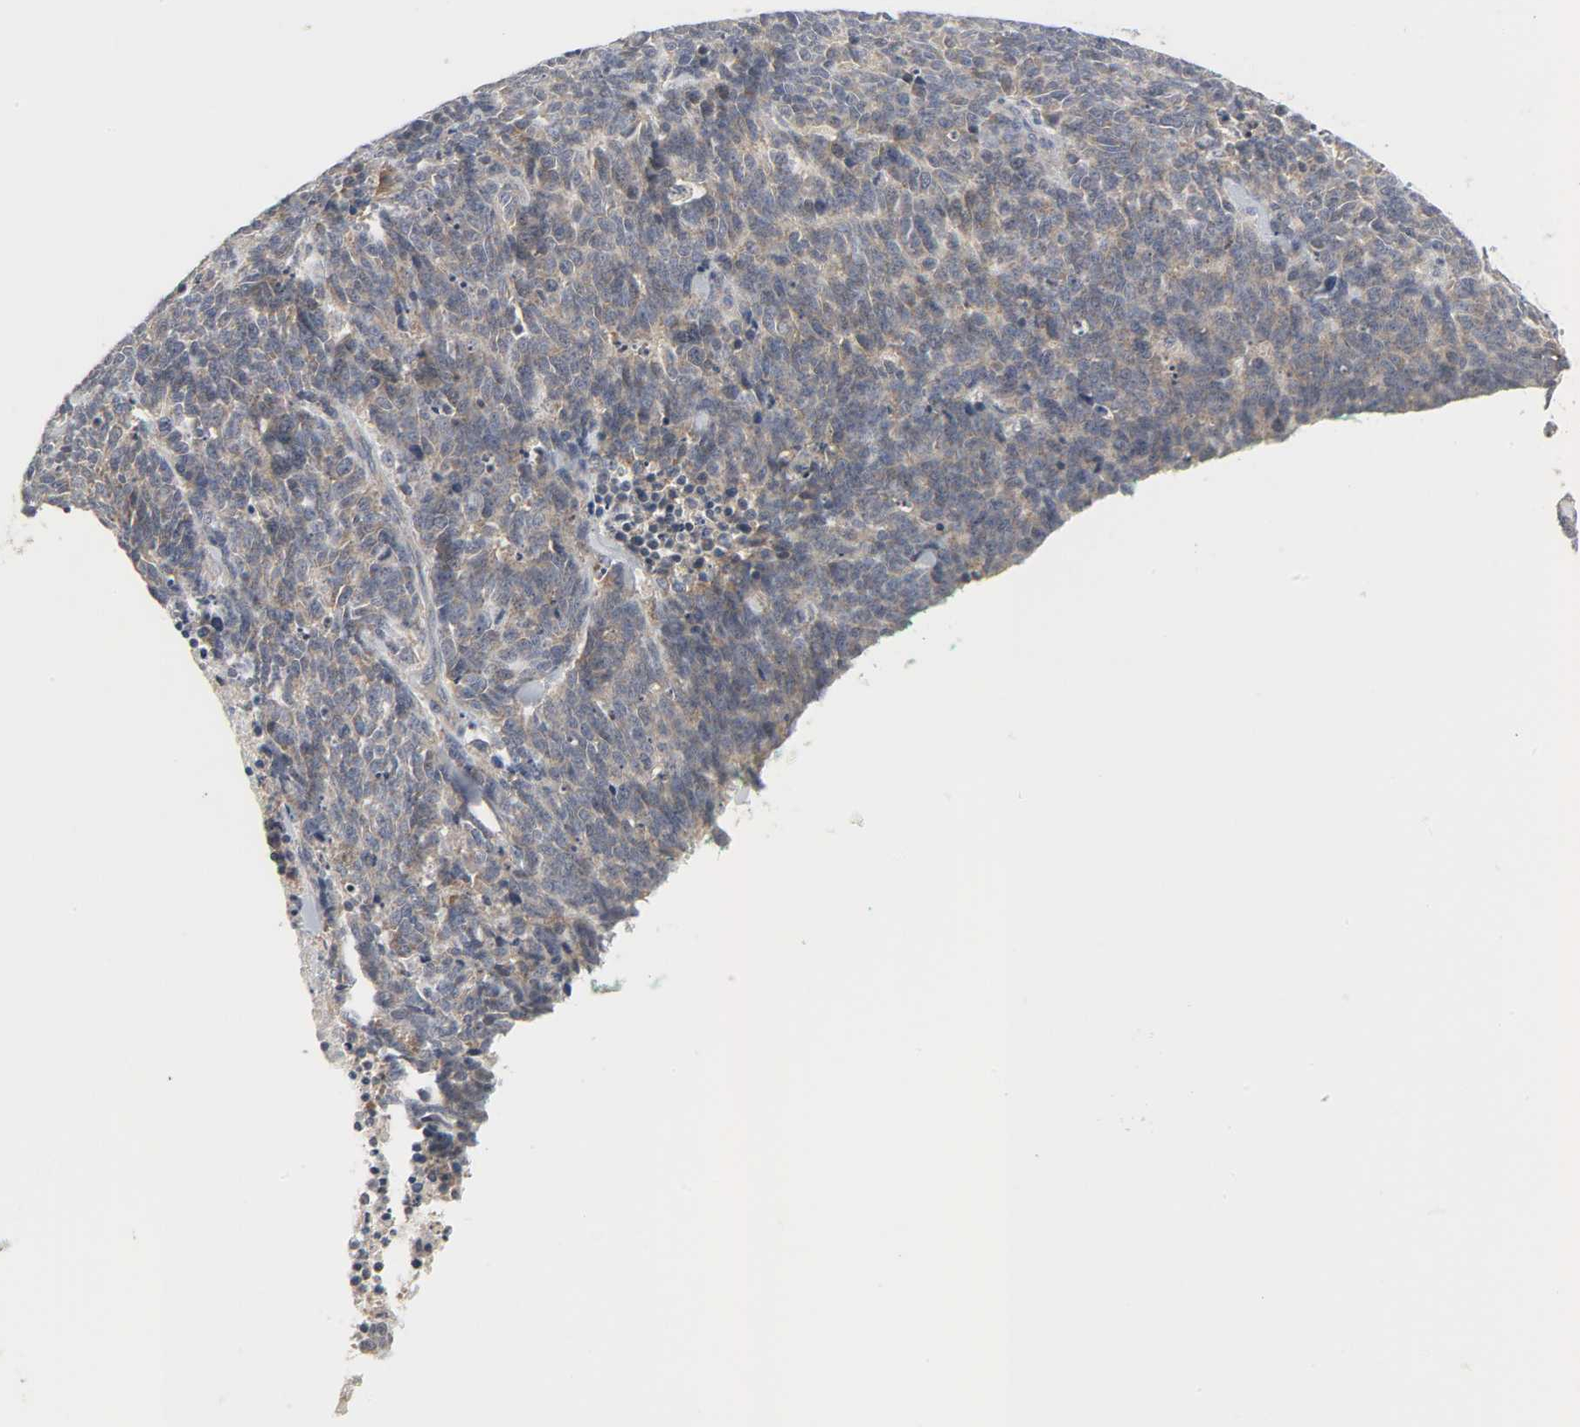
{"staining": {"intensity": "moderate", "quantity": ">75%", "location": "cytoplasmic/membranous"}, "tissue": "lung cancer", "cell_type": "Tumor cells", "image_type": "cancer", "snomed": [{"axis": "morphology", "description": "Neoplasm, malignant, NOS"}, {"axis": "topography", "description": "Lung"}], "caption": "High-magnification brightfield microscopy of malignant neoplasm (lung) stained with DAB (brown) and counterstained with hematoxylin (blue). tumor cells exhibit moderate cytoplasmic/membranous expression is identified in about>75% of cells.", "gene": "CLIP1", "patient": {"sex": "female", "age": 58}}